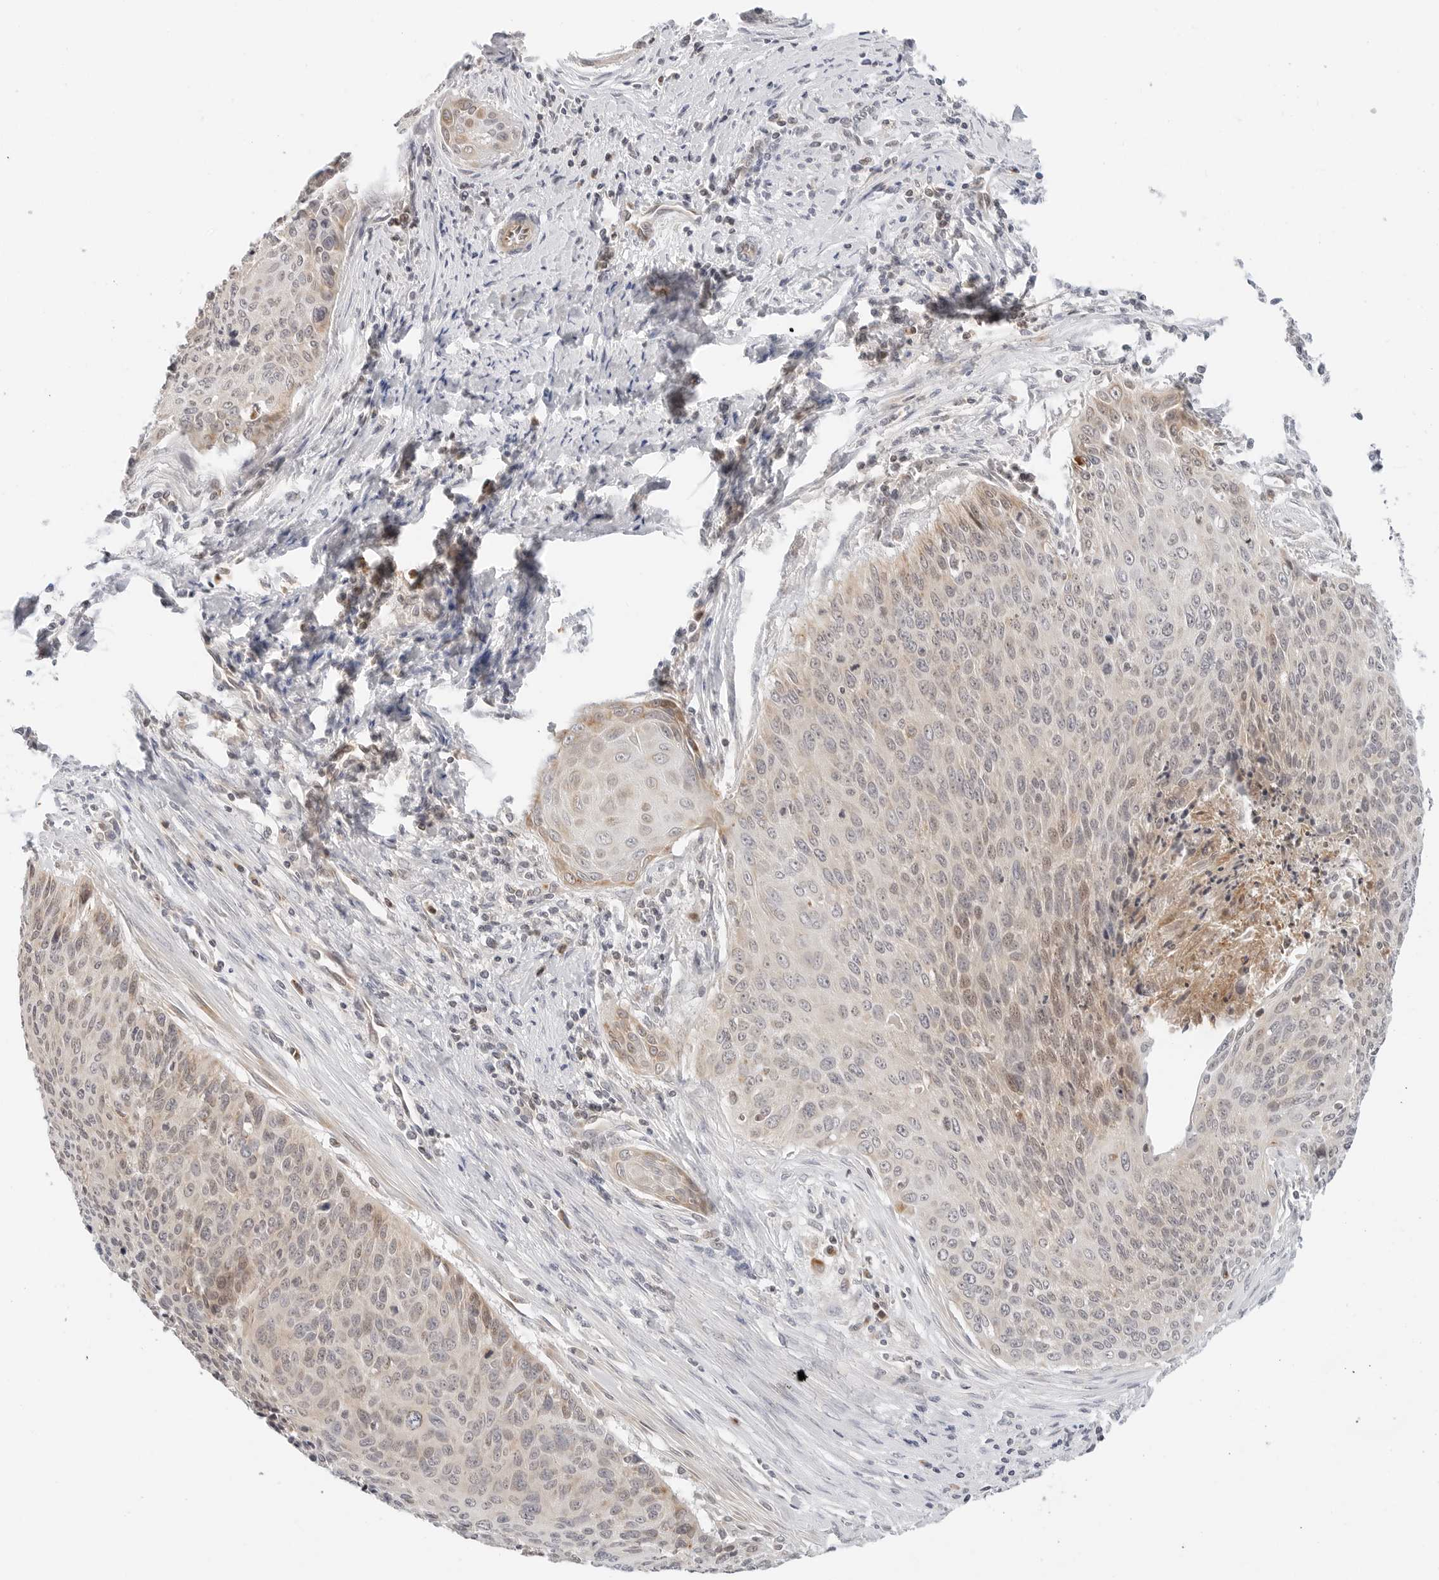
{"staining": {"intensity": "moderate", "quantity": "25%-75%", "location": "cytoplasmic/membranous"}, "tissue": "cervical cancer", "cell_type": "Tumor cells", "image_type": "cancer", "snomed": [{"axis": "morphology", "description": "Squamous cell carcinoma, NOS"}, {"axis": "topography", "description": "Cervix"}], "caption": "Cervical cancer stained with DAB immunohistochemistry exhibits medium levels of moderate cytoplasmic/membranous positivity in about 25%-75% of tumor cells.", "gene": "DYRK4", "patient": {"sex": "female", "age": 55}}